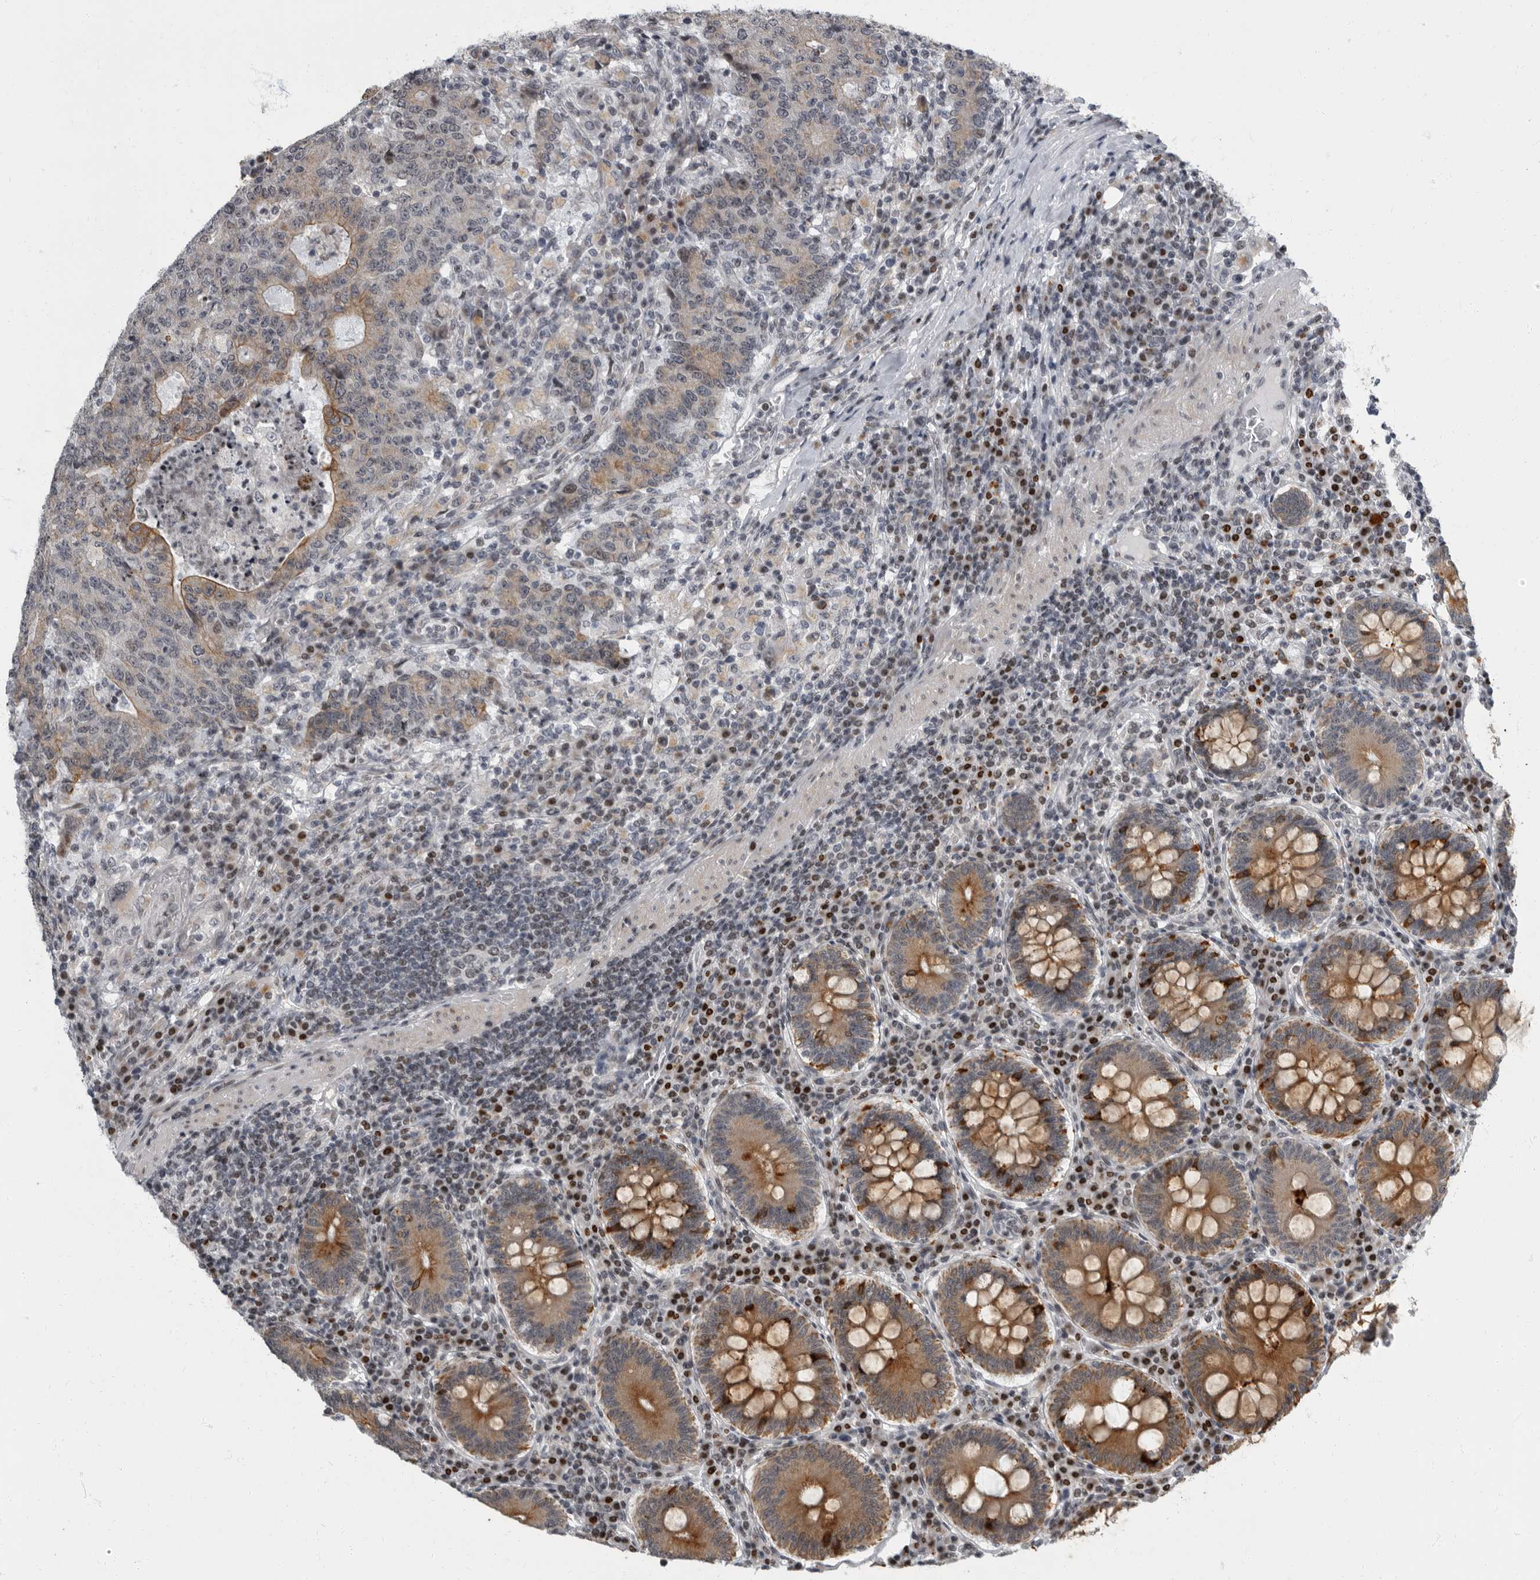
{"staining": {"intensity": "moderate", "quantity": "<25%", "location": "cytoplasmic/membranous"}, "tissue": "colorectal cancer", "cell_type": "Tumor cells", "image_type": "cancer", "snomed": [{"axis": "morphology", "description": "Adenocarcinoma, NOS"}, {"axis": "topography", "description": "Colon"}], "caption": "IHC (DAB (3,3'-diaminobenzidine)) staining of human colorectal cancer (adenocarcinoma) displays moderate cytoplasmic/membranous protein staining in about <25% of tumor cells.", "gene": "EVI5", "patient": {"sex": "female", "age": 75}}